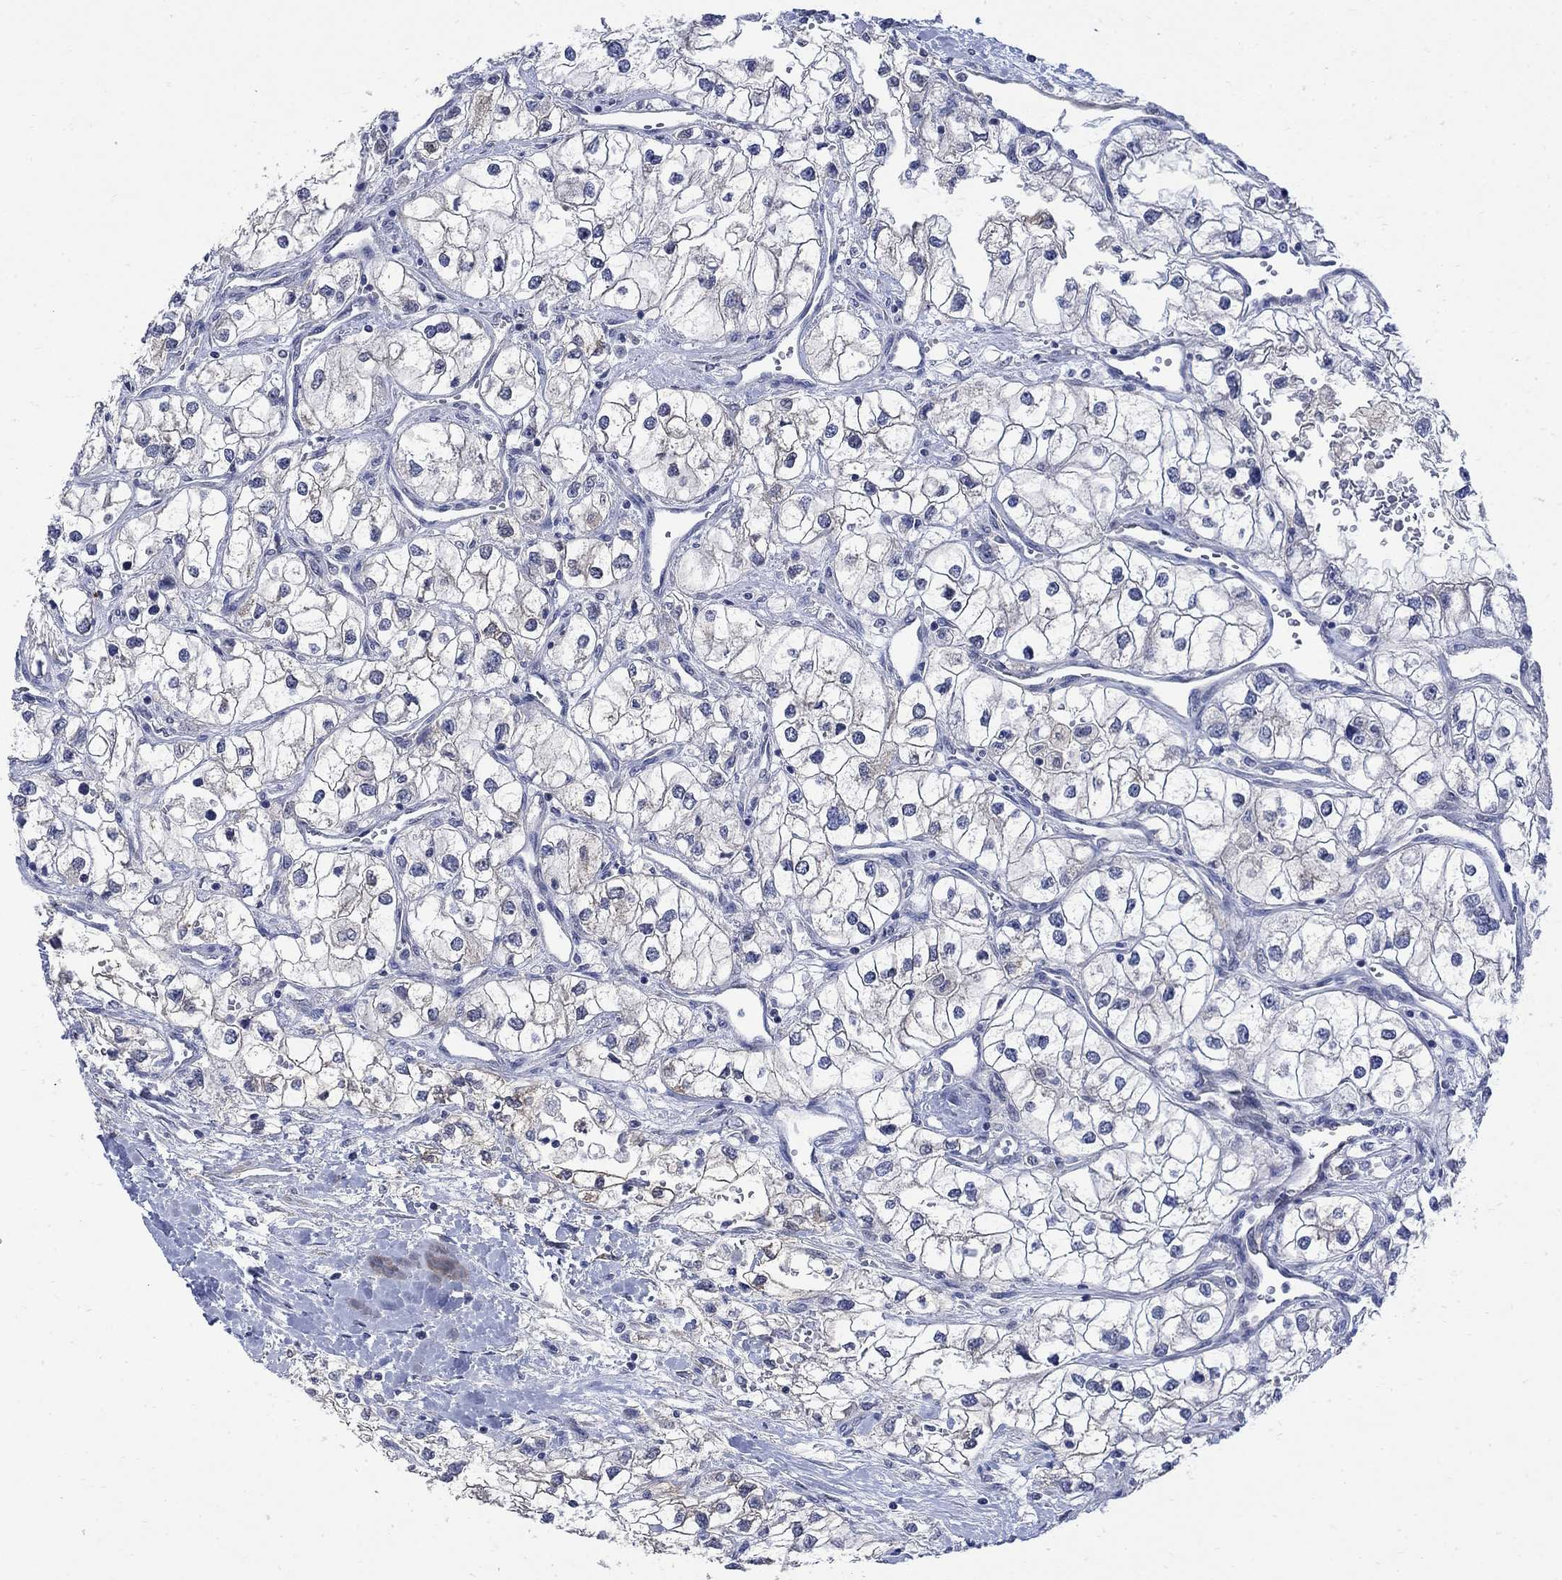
{"staining": {"intensity": "negative", "quantity": "none", "location": "none"}, "tissue": "renal cancer", "cell_type": "Tumor cells", "image_type": "cancer", "snomed": [{"axis": "morphology", "description": "Adenocarcinoma, NOS"}, {"axis": "topography", "description": "Kidney"}], "caption": "IHC of human renal cancer (adenocarcinoma) displays no positivity in tumor cells.", "gene": "TGM2", "patient": {"sex": "male", "age": 59}}